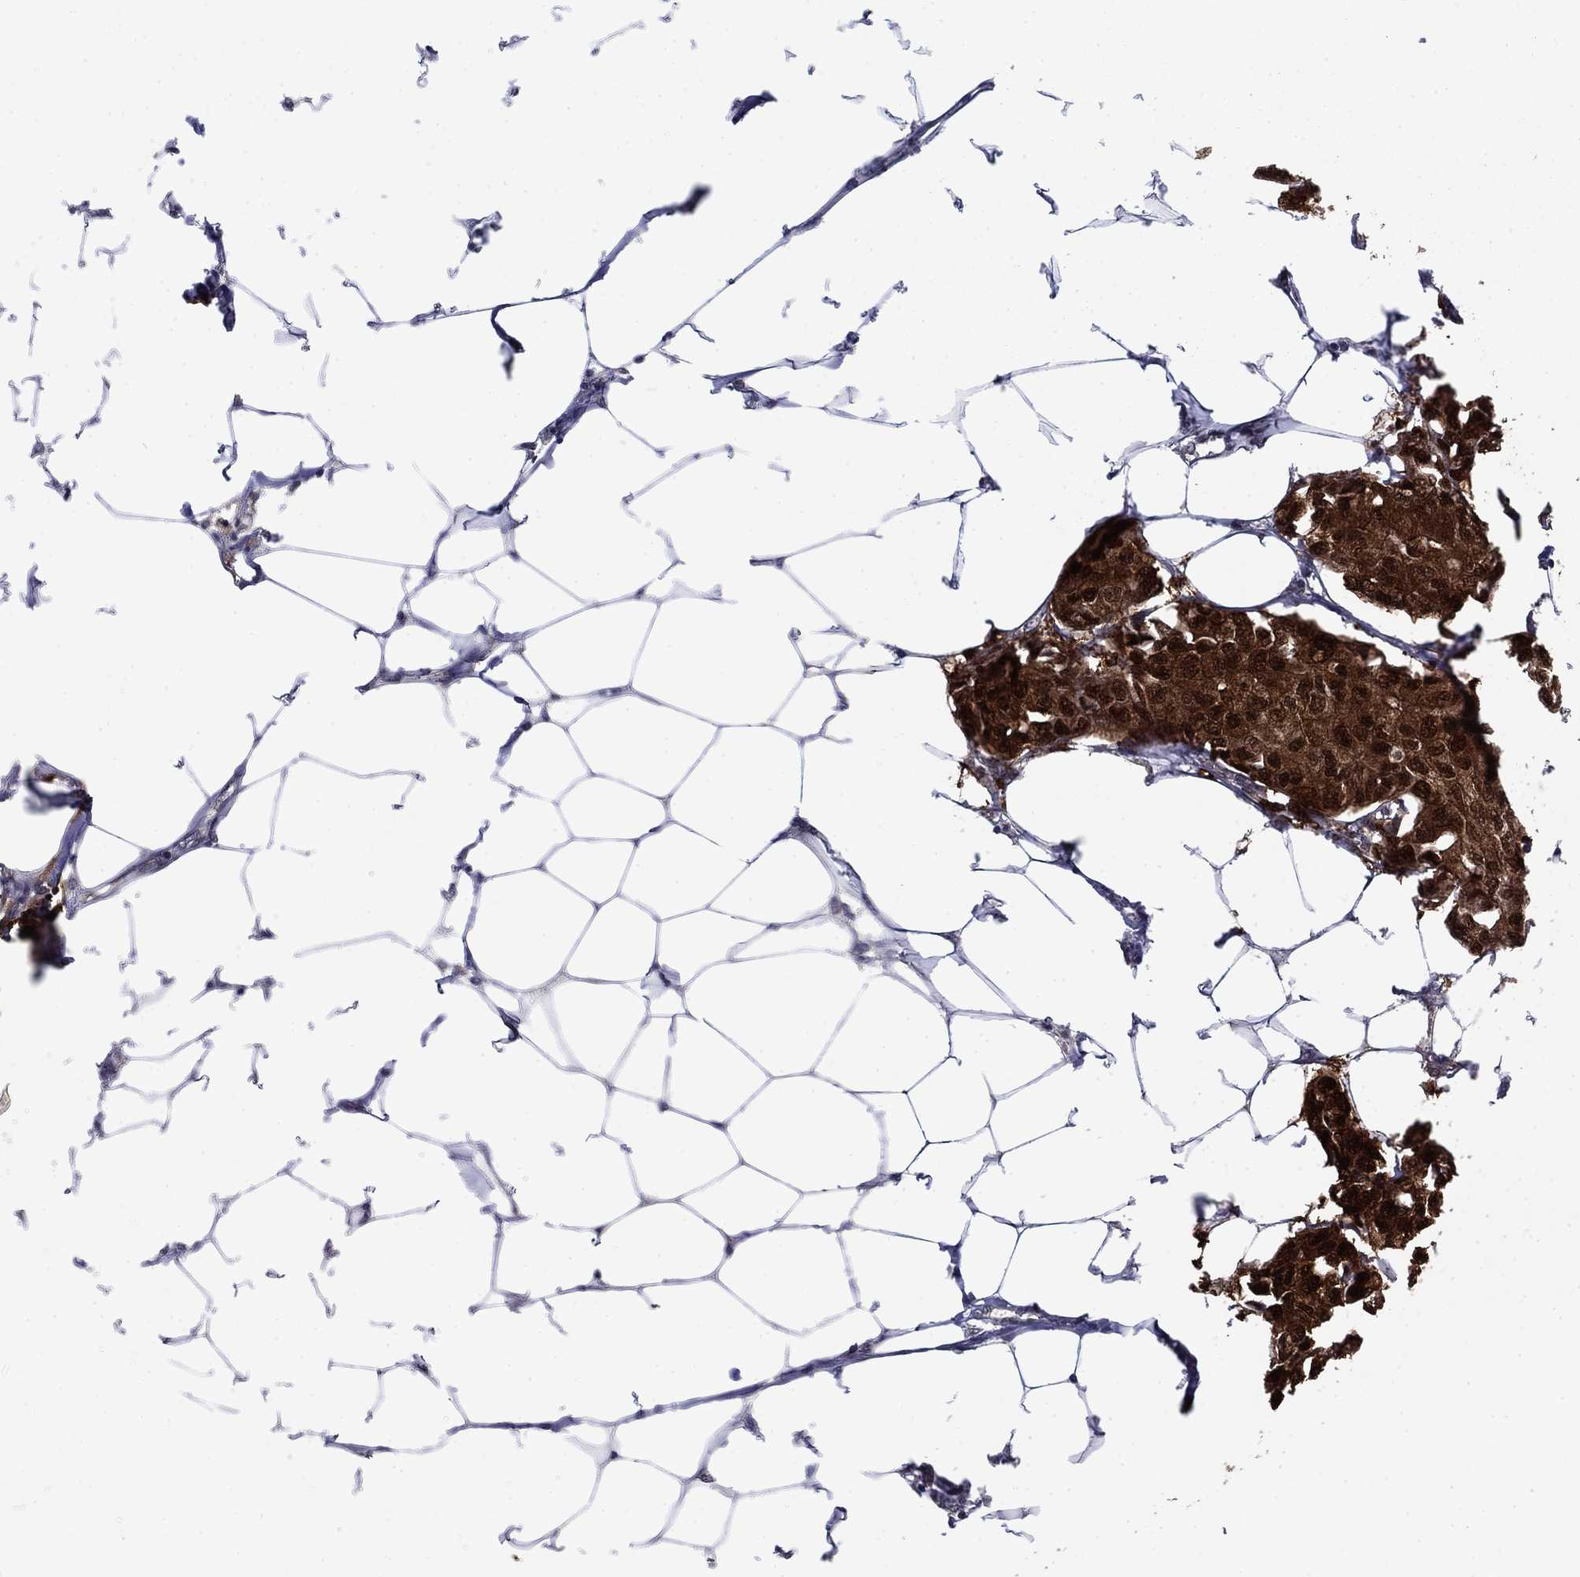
{"staining": {"intensity": "strong", "quantity": ">75%", "location": "cytoplasmic/membranous,nuclear"}, "tissue": "breast cancer", "cell_type": "Tumor cells", "image_type": "cancer", "snomed": [{"axis": "morphology", "description": "Duct carcinoma"}, {"axis": "topography", "description": "Breast"}], "caption": "This is a photomicrograph of immunohistochemistry staining of breast cancer, which shows strong expression in the cytoplasmic/membranous and nuclear of tumor cells.", "gene": "FKBP4", "patient": {"sex": "female", "age": 80}}